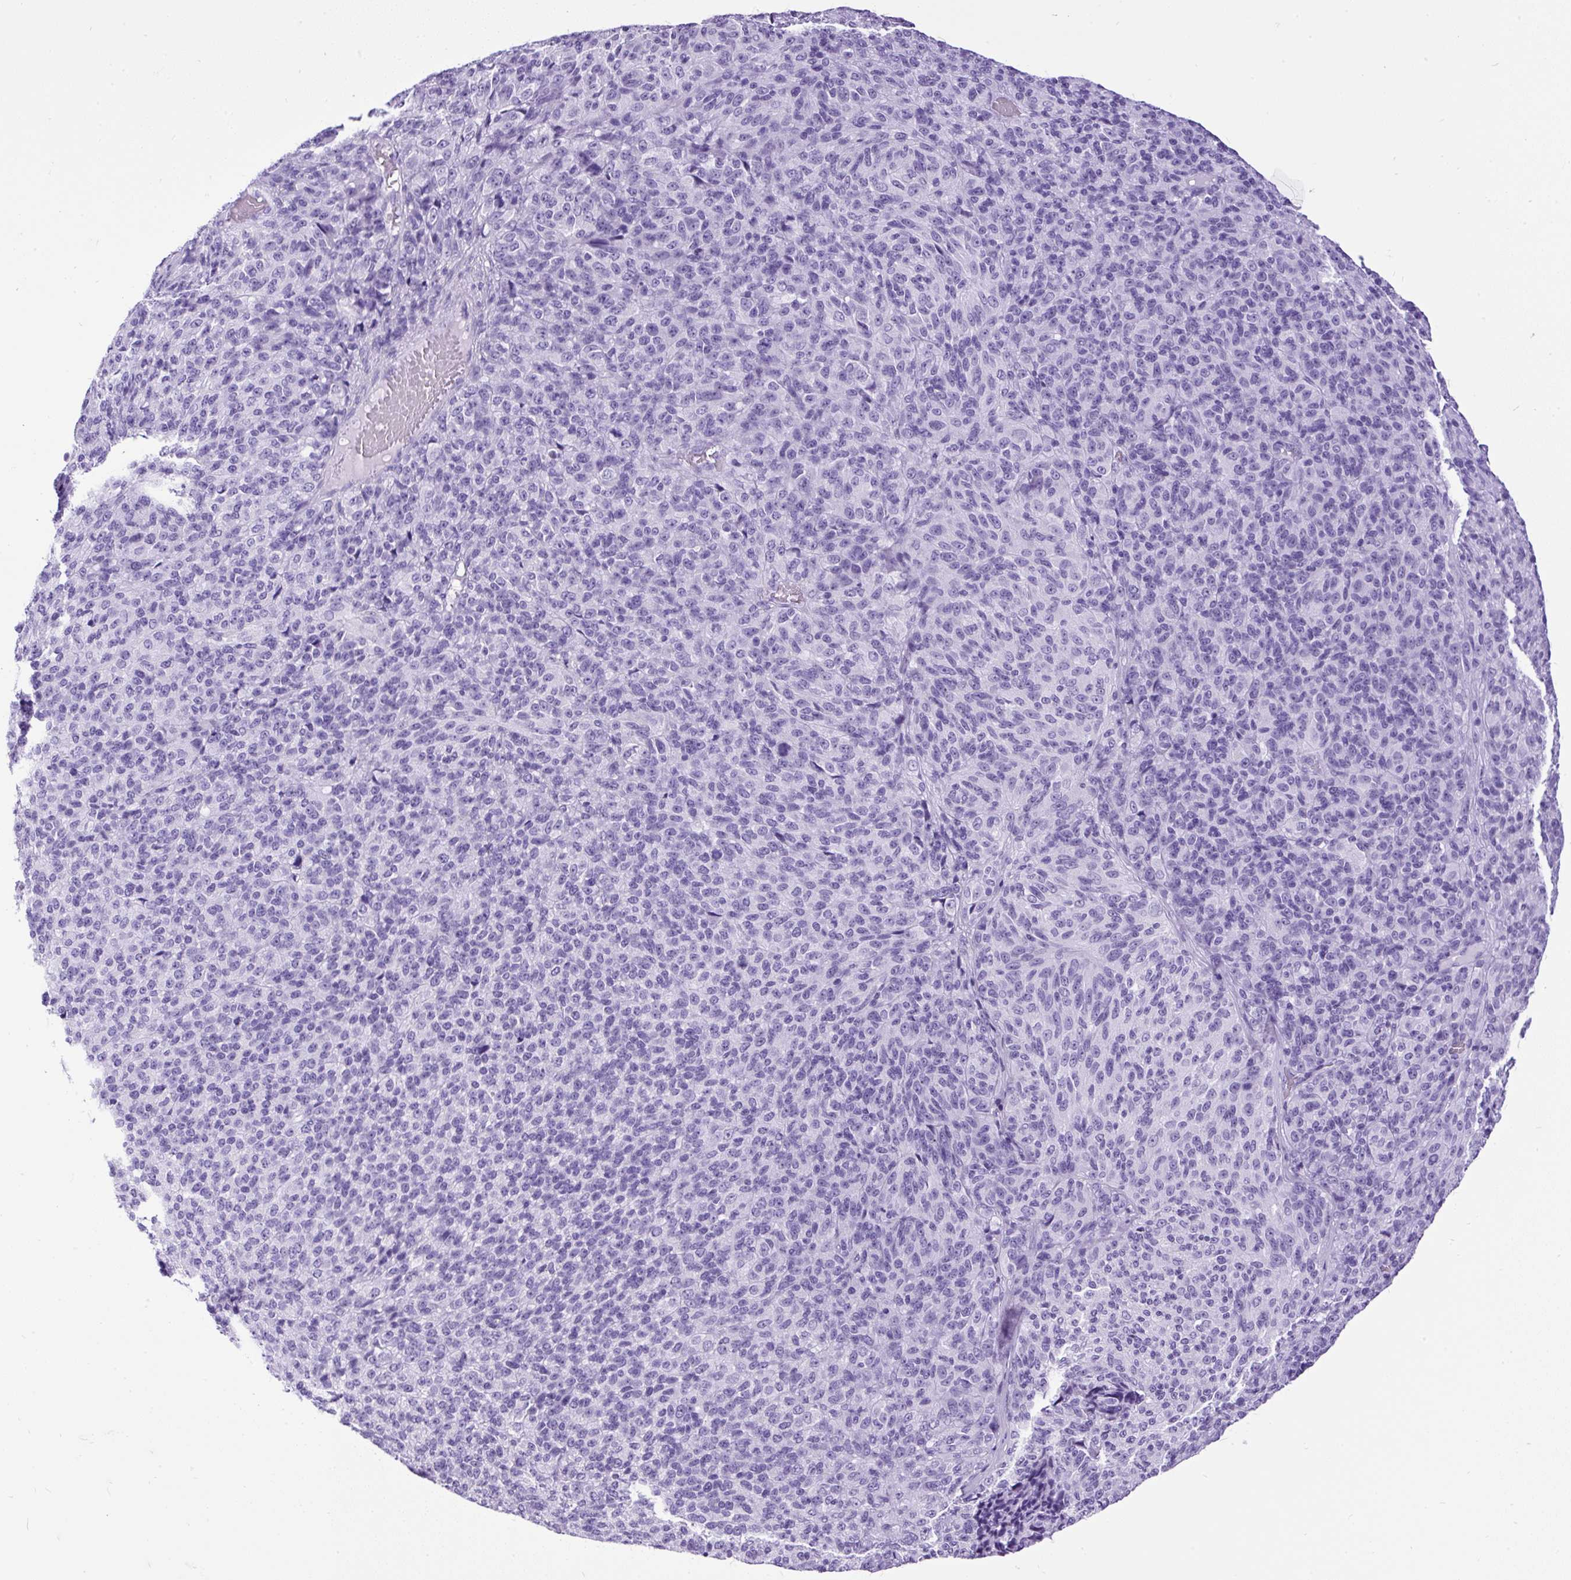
{"staining": {"intensity": "negative", "quantity": "none", "location": "none"}, "tissue": "melanoma", "cell_type": "Tumor cells", "image_type": "cancer", "snomed": [{"axis": "morphology", "description": "Malignant melanoma, Metastatic site"}, {"axis": "topography", "description": "Brain"}], "caption": "Immunohistochemistry histopathology image of human malignant melanoma (metastatic site) stained for a protein (brown), which exhibits no expression in tumor cells.", "gene": "CEL", "patient": {"sex": "female", "age": 56}}